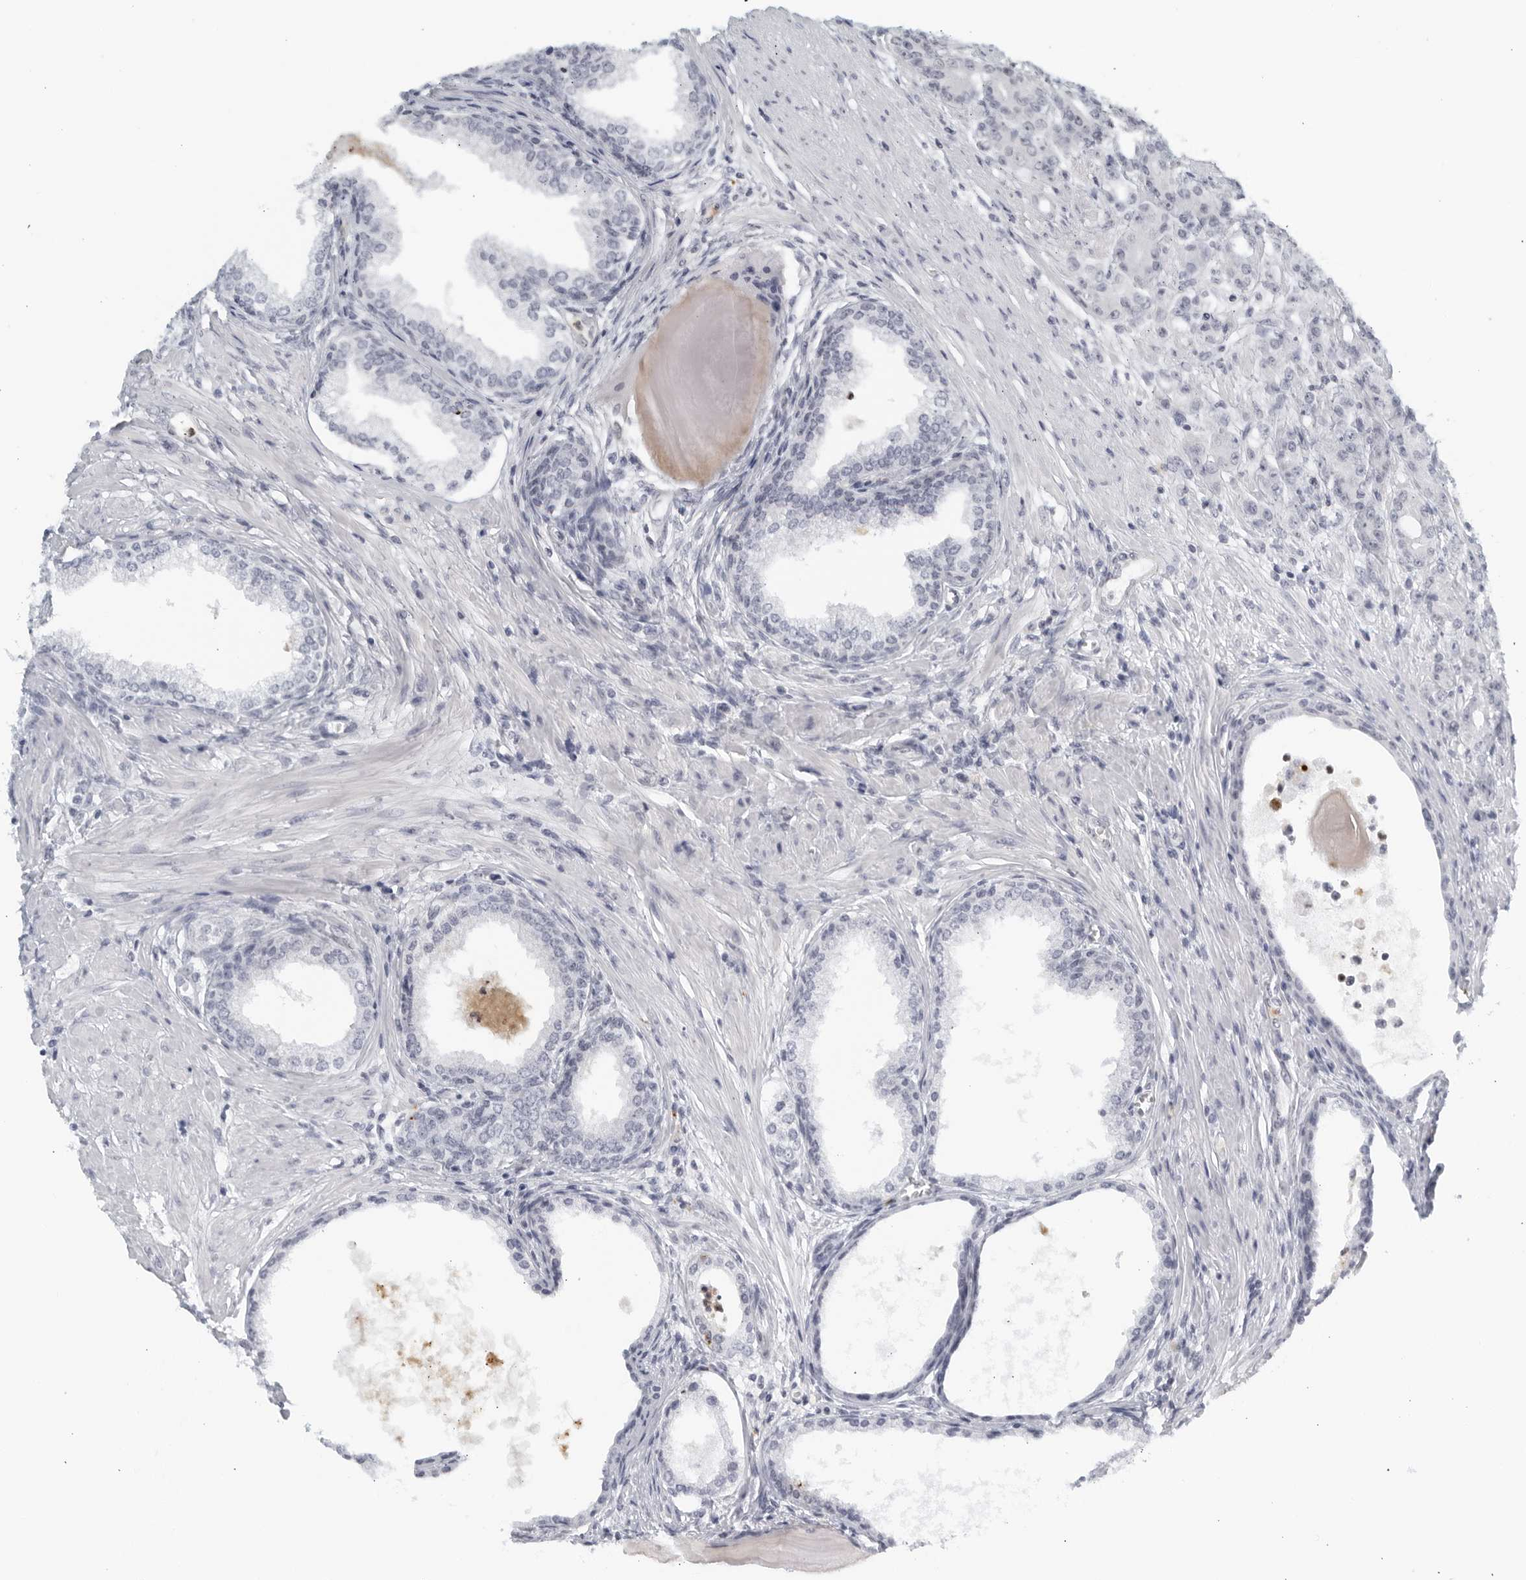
{"staining": {"intensity": "negative", "quantity": "none", "location": "none"}, "tissue": "prostate cancer", "cell_type": "Tumor cells", "image_type": "cancer", "snomed": [{"axis": "morphology", "description": "Adenocarcinoma, High grade"}, {"axis": "topography", "description": "Prostate"}], "caption": "High power microscopy histopathology image of an immunohistochemistry (IHC) histopathology image of prostate cancer (adenocarcinoma (high-grade)), revealing no significant expression in tumor cells. Brightfield microscopy of immunohistochemistry (IHC) stained with DAB (3,3'-diaminobenzidine) (brown) and hematoxylin (blue), captured at high magnification.", "gene": "KLK7", "patient": {"sex": "male", "age": 62}}